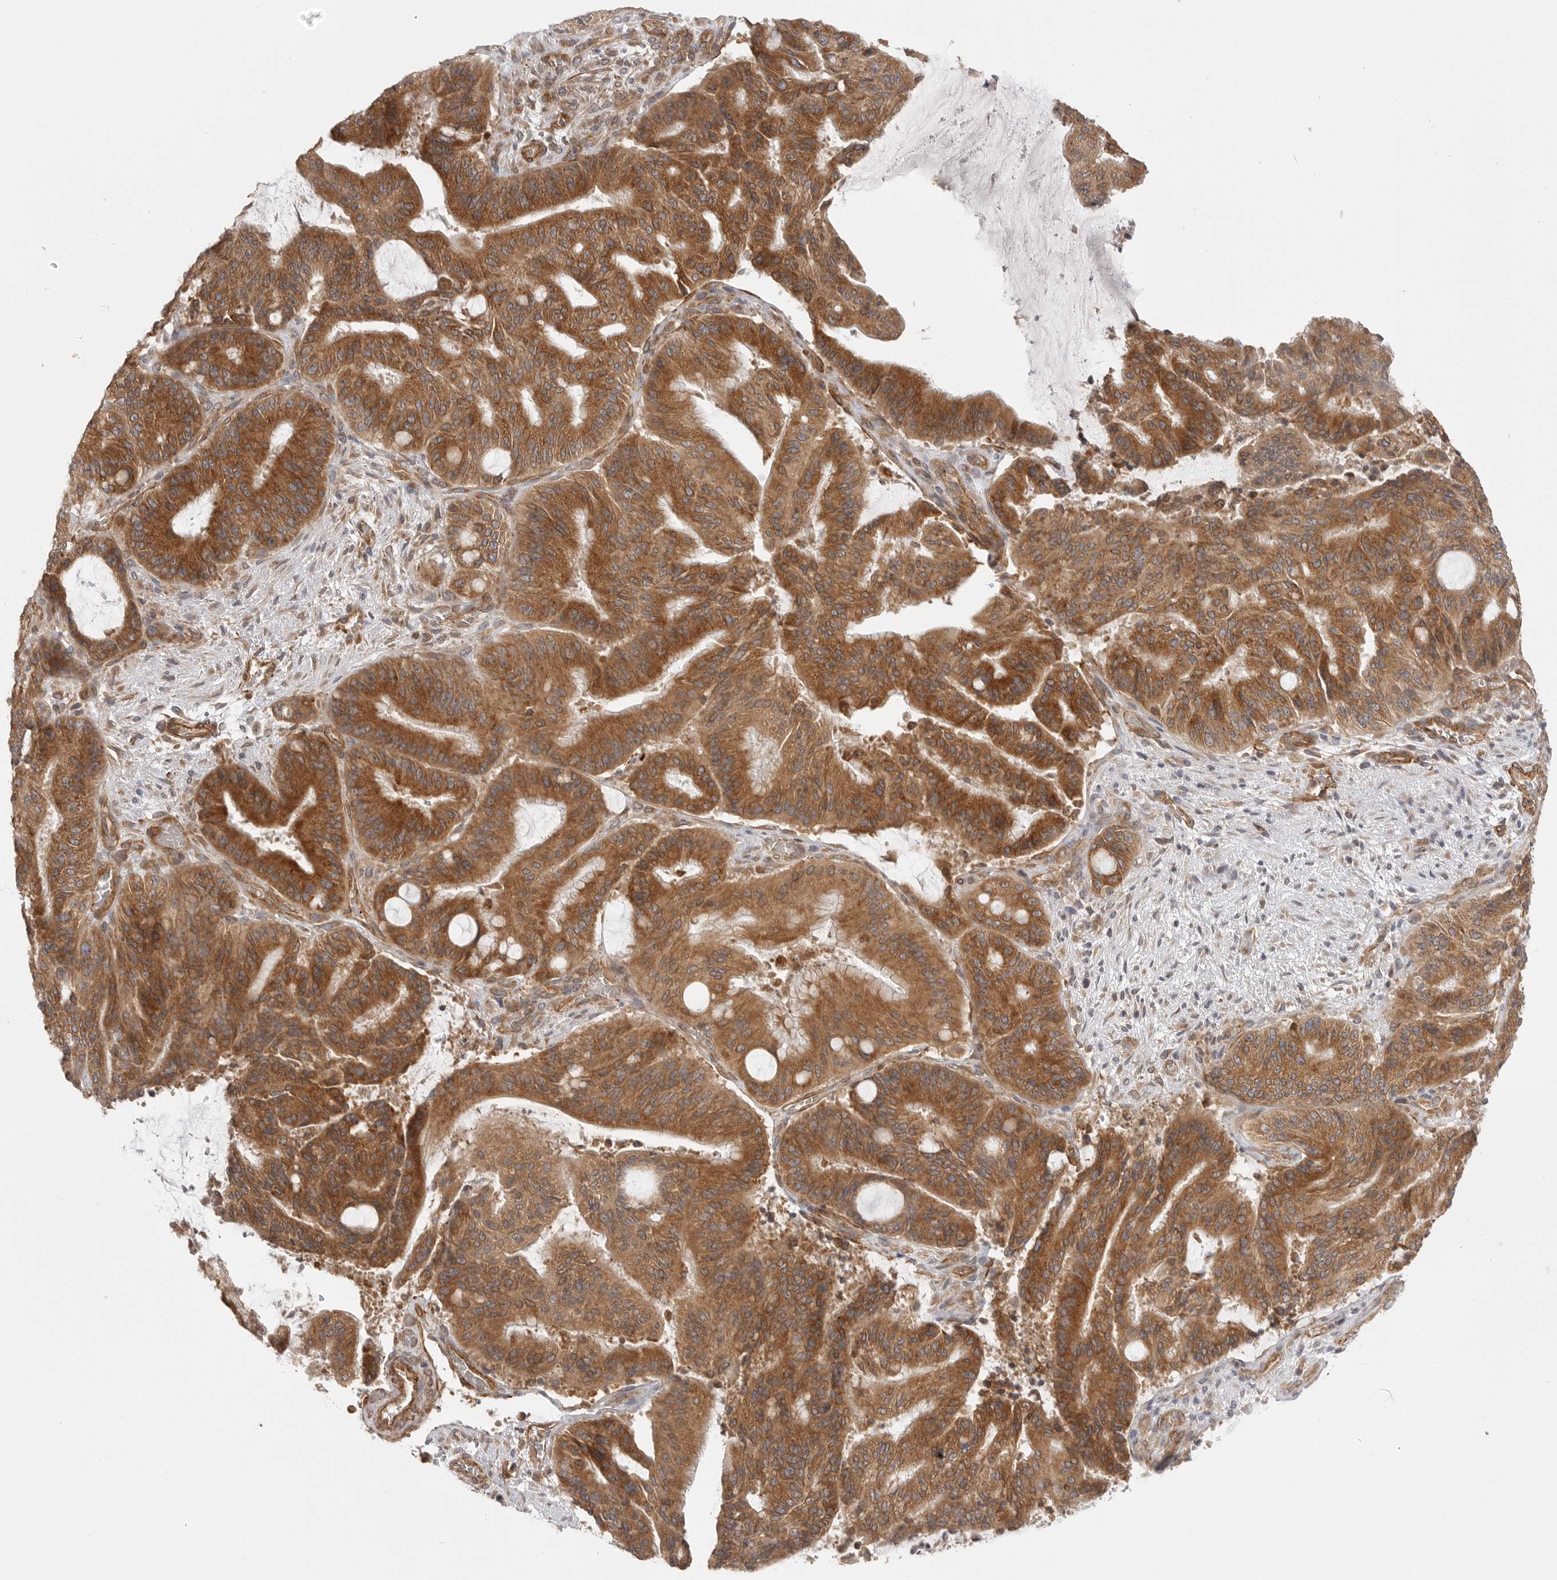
{"staining": {"intensity": "moderate", "quantity": ">75%", "location": "cytoplasmic/membranous"}, "tissue": "liver cancer", "cell_type": "Tumor cells", "image_type": "cancer", "snomed": [{"axis": "morphology", "description": "Normal tissue, NOS"}, {"axis": "morphology", "description": "Cholangiocarcinoma"}, {"axis": "topography", "description": "Liver"}, {"axis": "topography", "description": "Peripheral nerve tissue"}], "caption": "DAB (3,3'-diaminobenzidine) immunohistochemical staining of human cholangiocarcinoma (liver) shows moderate cytoplasmic/membranous protein expression in approximately >75% of tumor cells.", "gene": "CERS2", "patient": {"sex": "female", "age": 73}}